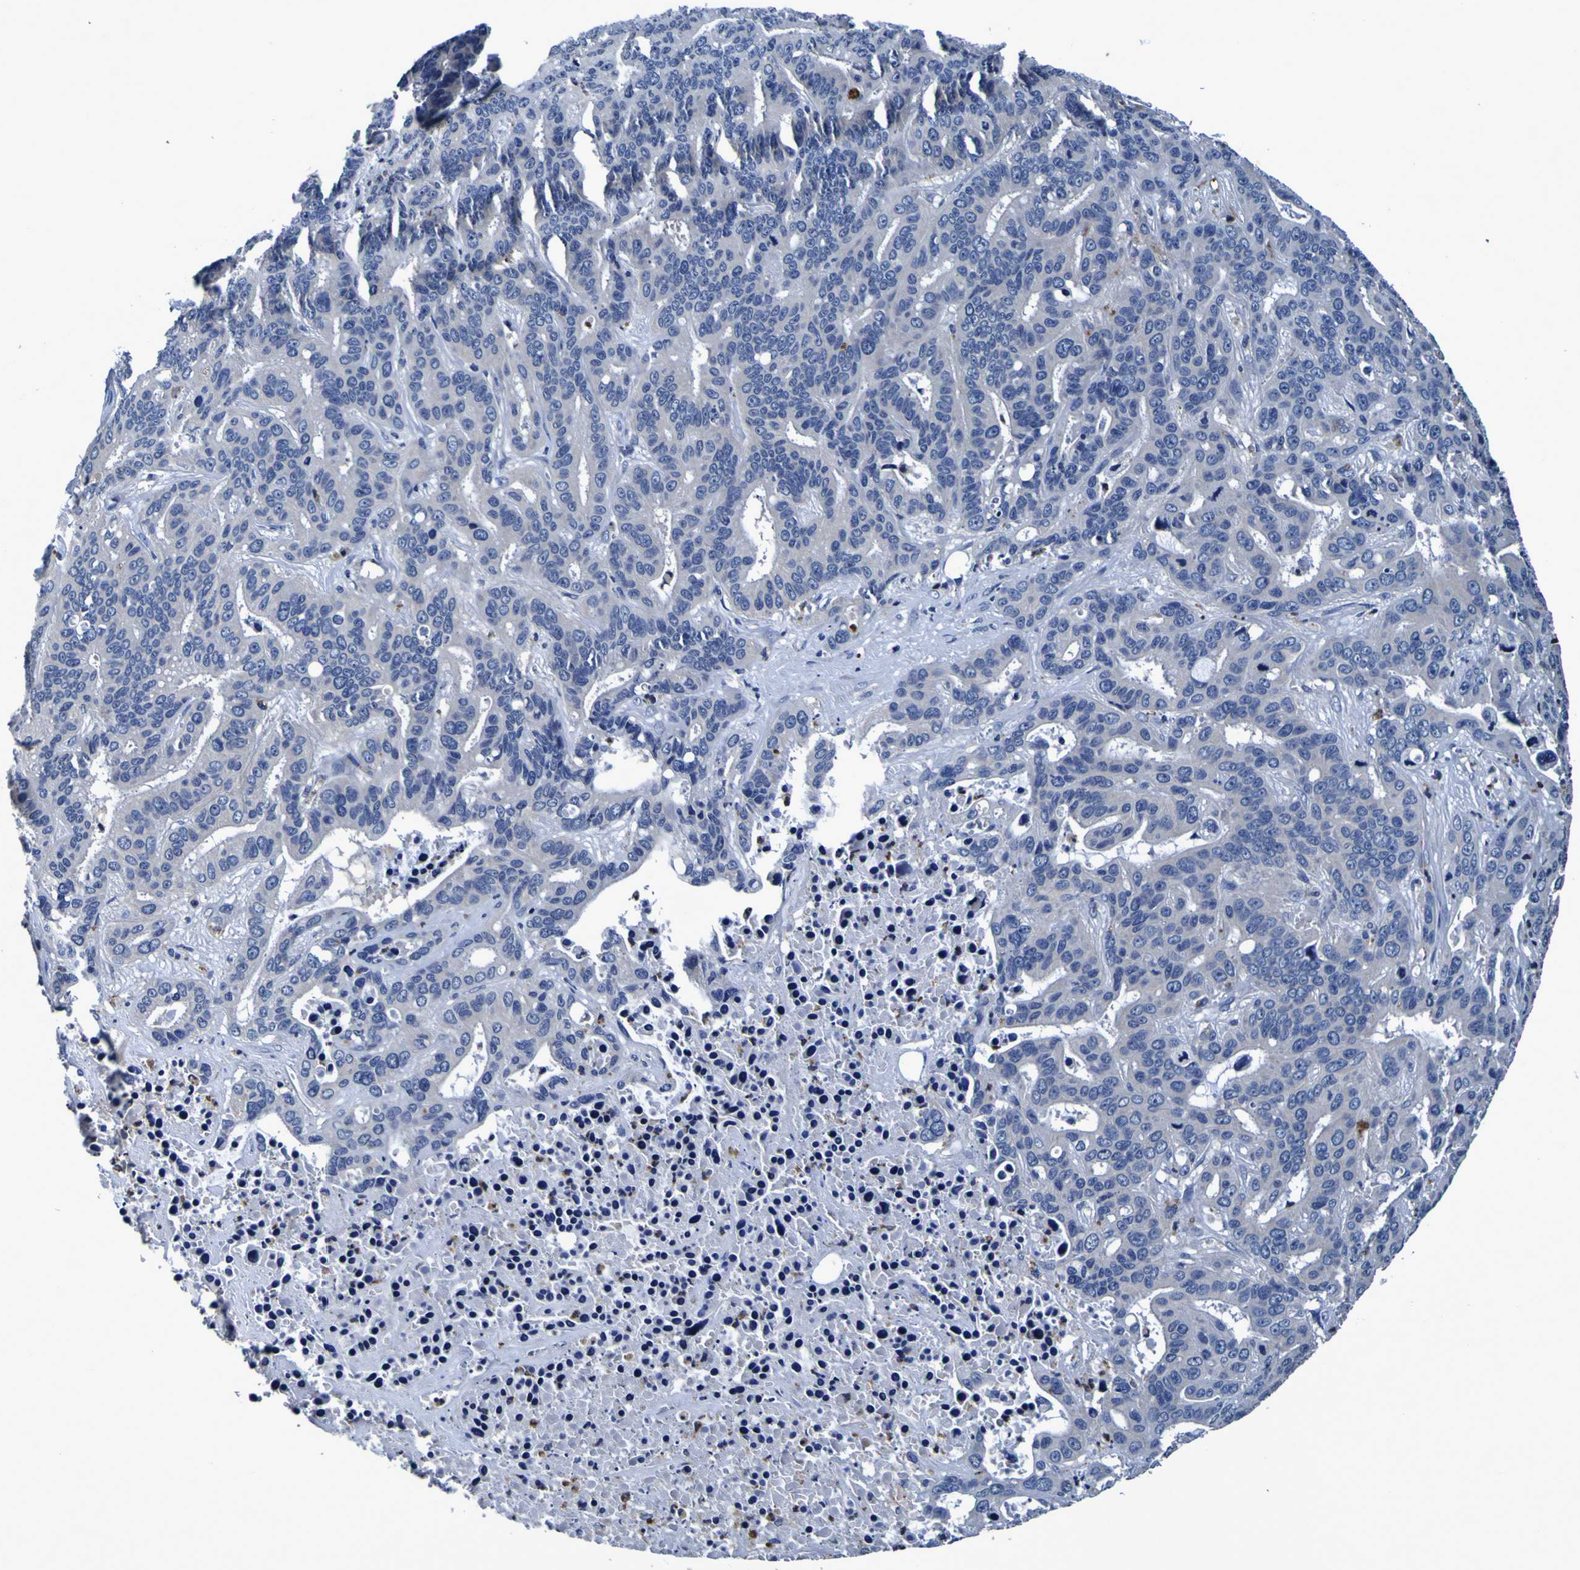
{"staining": {"intensity": "negative", "quantity": "none", "location": "none"}, "tissue": "liver cancer", "cell_type": "Tumor cells", "image_type": "cancer", "snomed": [{"axis": "morphology", "description": "Cholangiocarcinoma"}, {"axis": "topography", "description": "Liver"}], "caption": "Human liver cholangiocarcinoma stained for a protein using IHC demonstrates no expression in tumor cells.", "gene": "PANK4", "patient": {"sex": "female", "age": 65}}